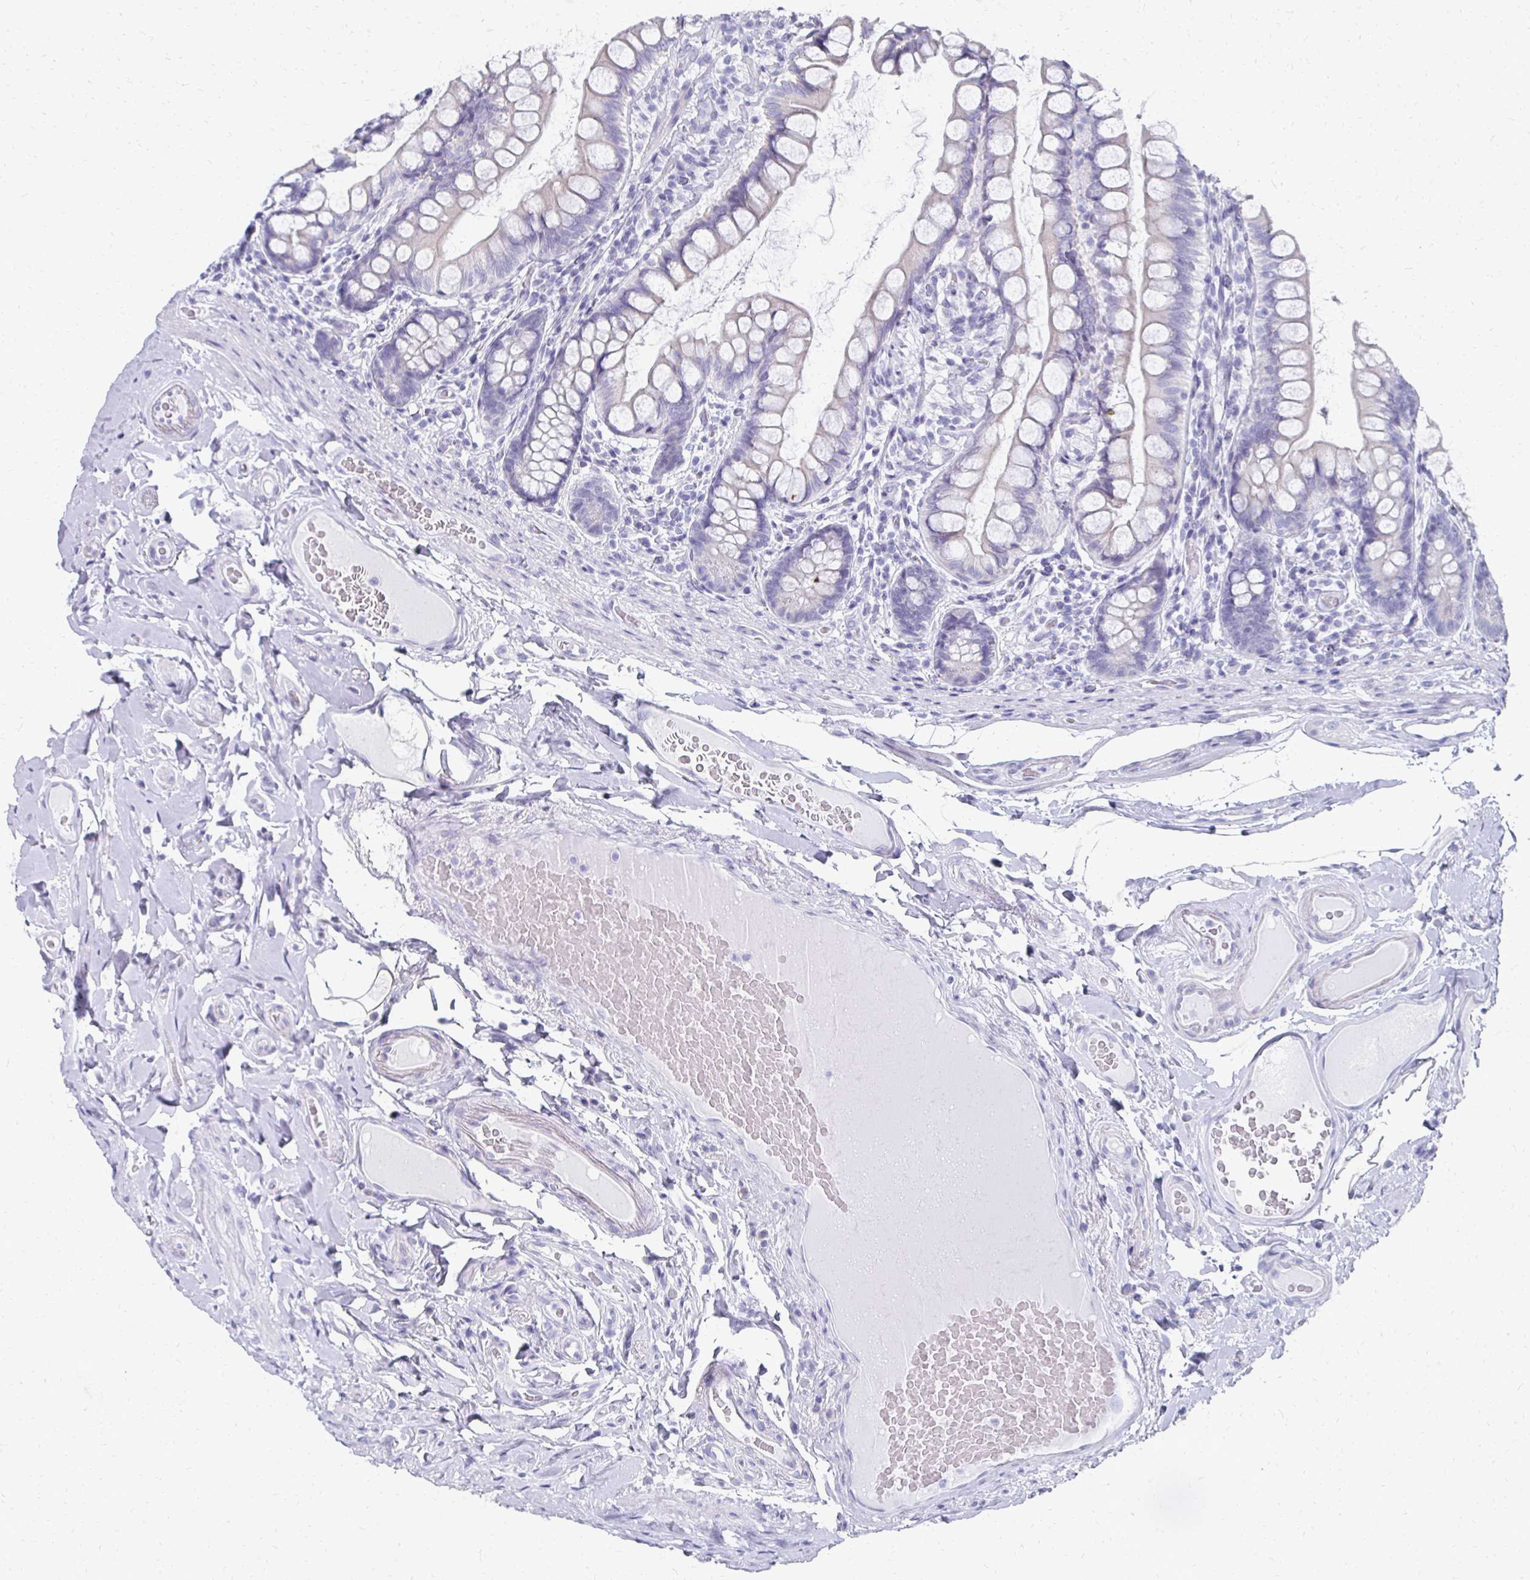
{"staining": {"intensity": "negative", "quantity": "none", "location": "none"}, "tissue": "small intestine", "cell_type": "Glandular cells", "image_type": "normal", "snomed": [{"axis": "morphology", "description": "Normal tissue, NOS"}, {"axis": "topography", "description": "Small intestine"}], "caption": "DAB (3,3'-diaminobenzidine) immunohistochemical staining of benign small intestine displays no significant staining in glandular cells. Nuclei are stained in blue.", "gene": "SYCP3", "patient": {"sex": "male", "age": 70}}